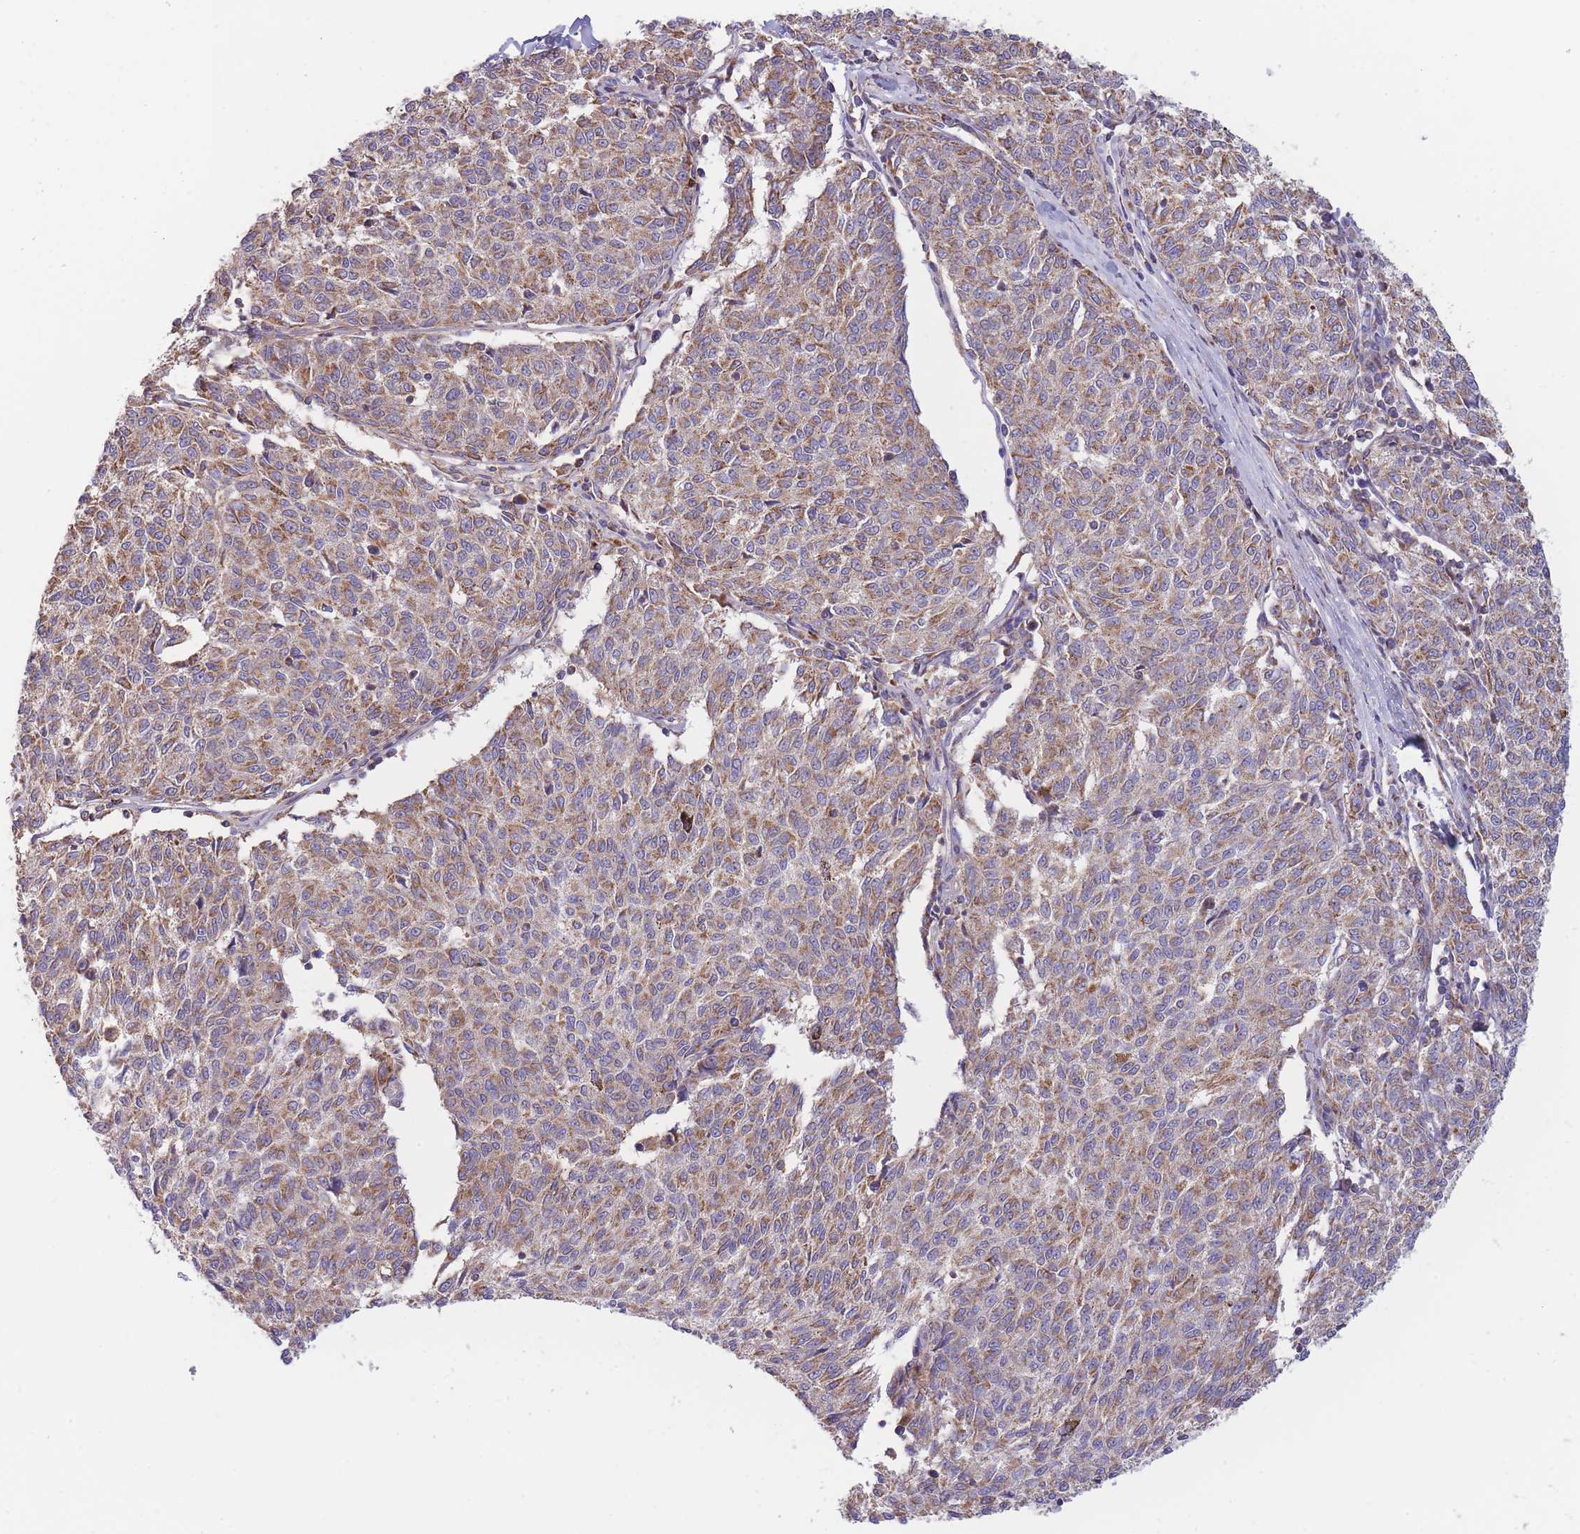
{"staining": {"intensity": "moderate", "quantity": ">75%", "location": "cytoplasmic/membranous"}, "tissue": "melanoma", "cell_type": "Tumor cells", "image_type": "cancer", "snomed": [{"axis": "morphology", "description": "Malignant melanoma, NOS"}, {"axis": "topography", "description": "Skin"}], "caption": "High-magnification brightfield microscopy of malignant melanoma stained with DAB (3,3'-diaminobenzidine) (brown) and counterstained with hematoxylin (blue). tumor cells exhibit moderate cytoplasmic/membranous expression is appreciated in about>75% of cells.", "gene": "SLC25A42", "patient": {"sex": "female", "age": 72}}